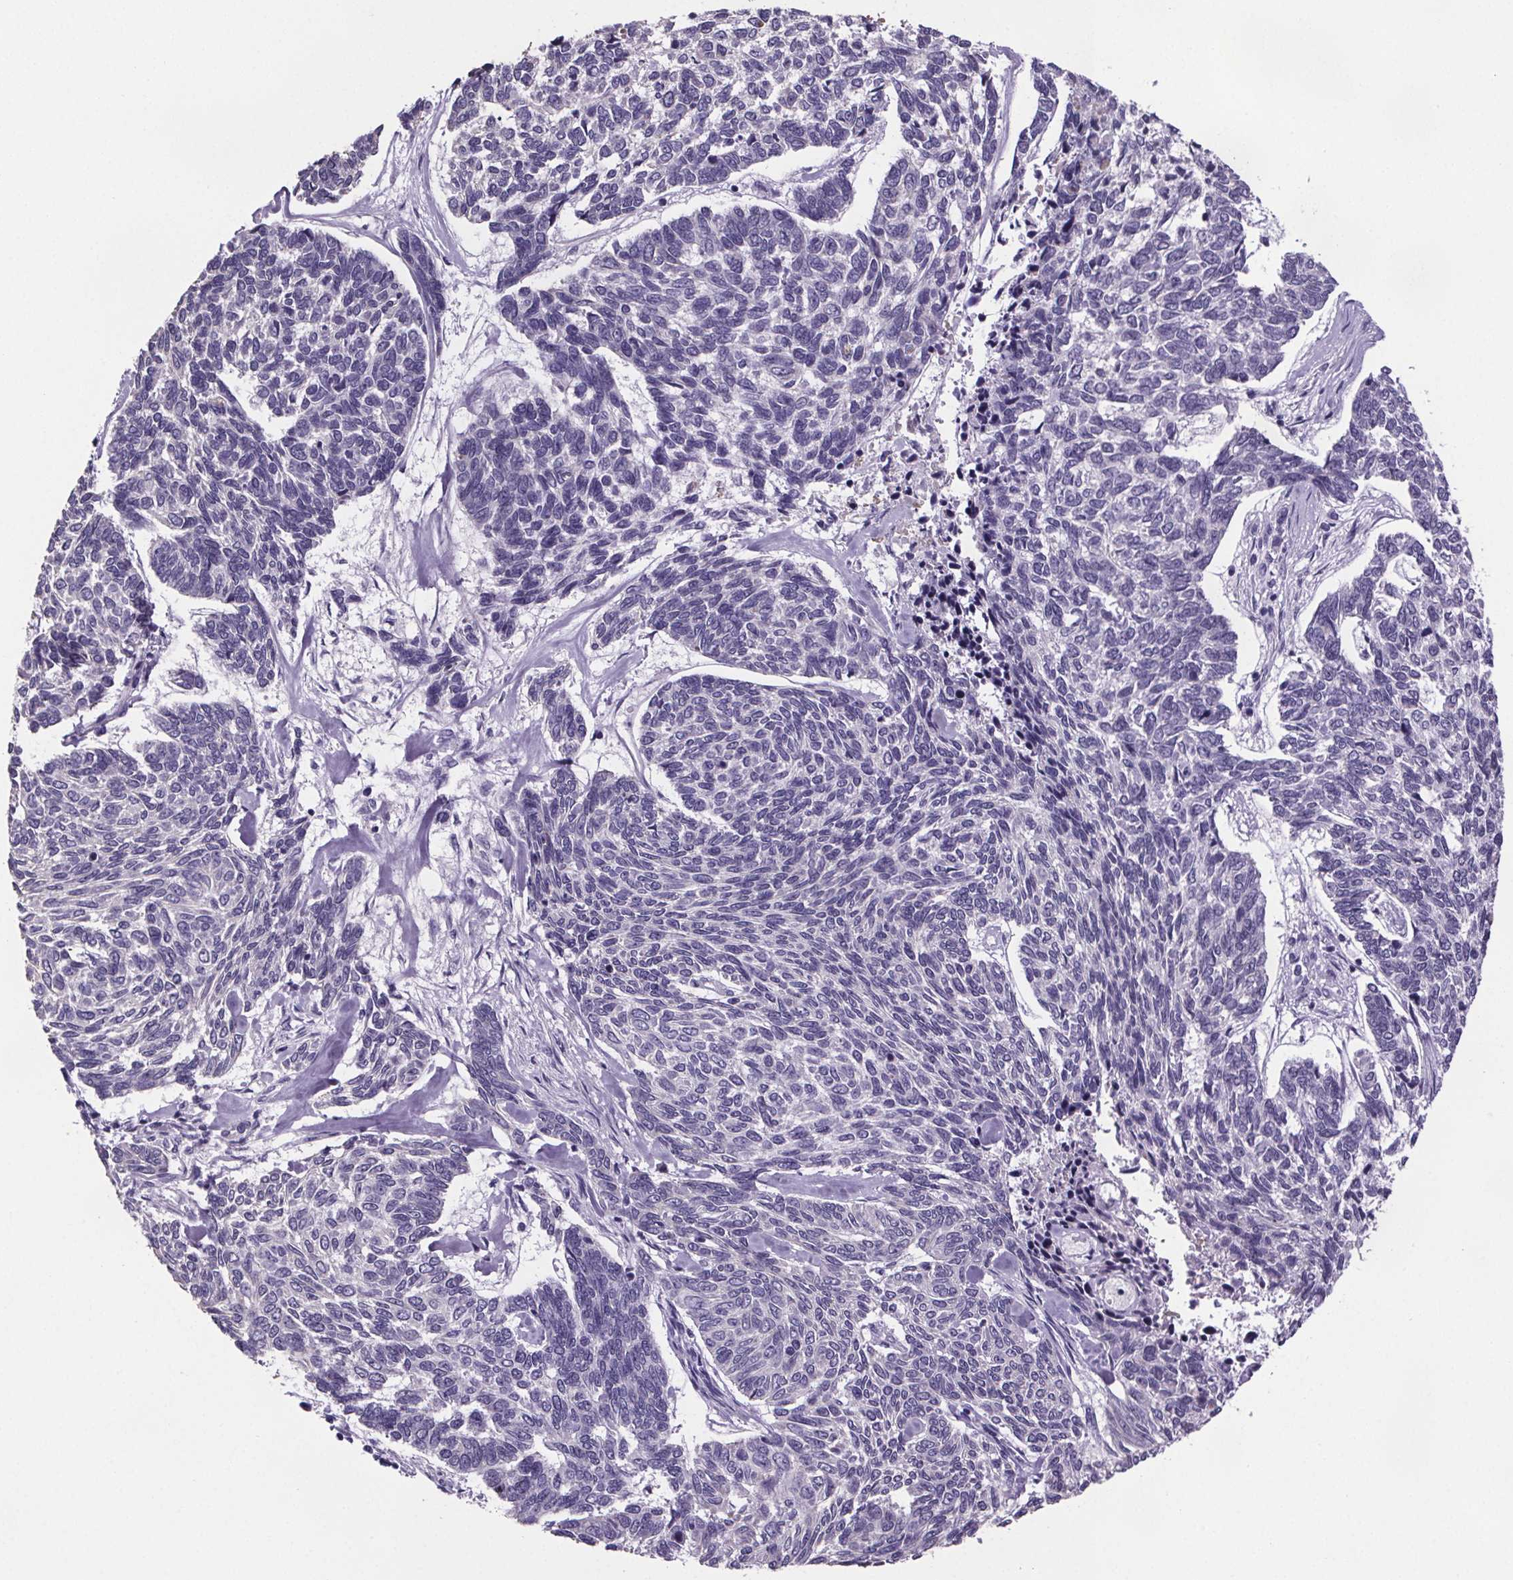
{"staining": {"intensity": "negative", "quantity": "none", "location": "none"}, "tissue": "skin cancer", "cell_type": "Tumor cells", "image_type": "cancer", "snomed": [{"axis": "morphology", "description": "Basal cell carcinoma"}, {"axis": "topography", "description": "Skin"}], "caption": "High power microscopy photomicrograph of an immunohistochemistry (IHC) image of skin cancer, revealing no significant staining in tumor cells.", "gene": "CUBN", "patient": {"sex": "female", "age": 65}}